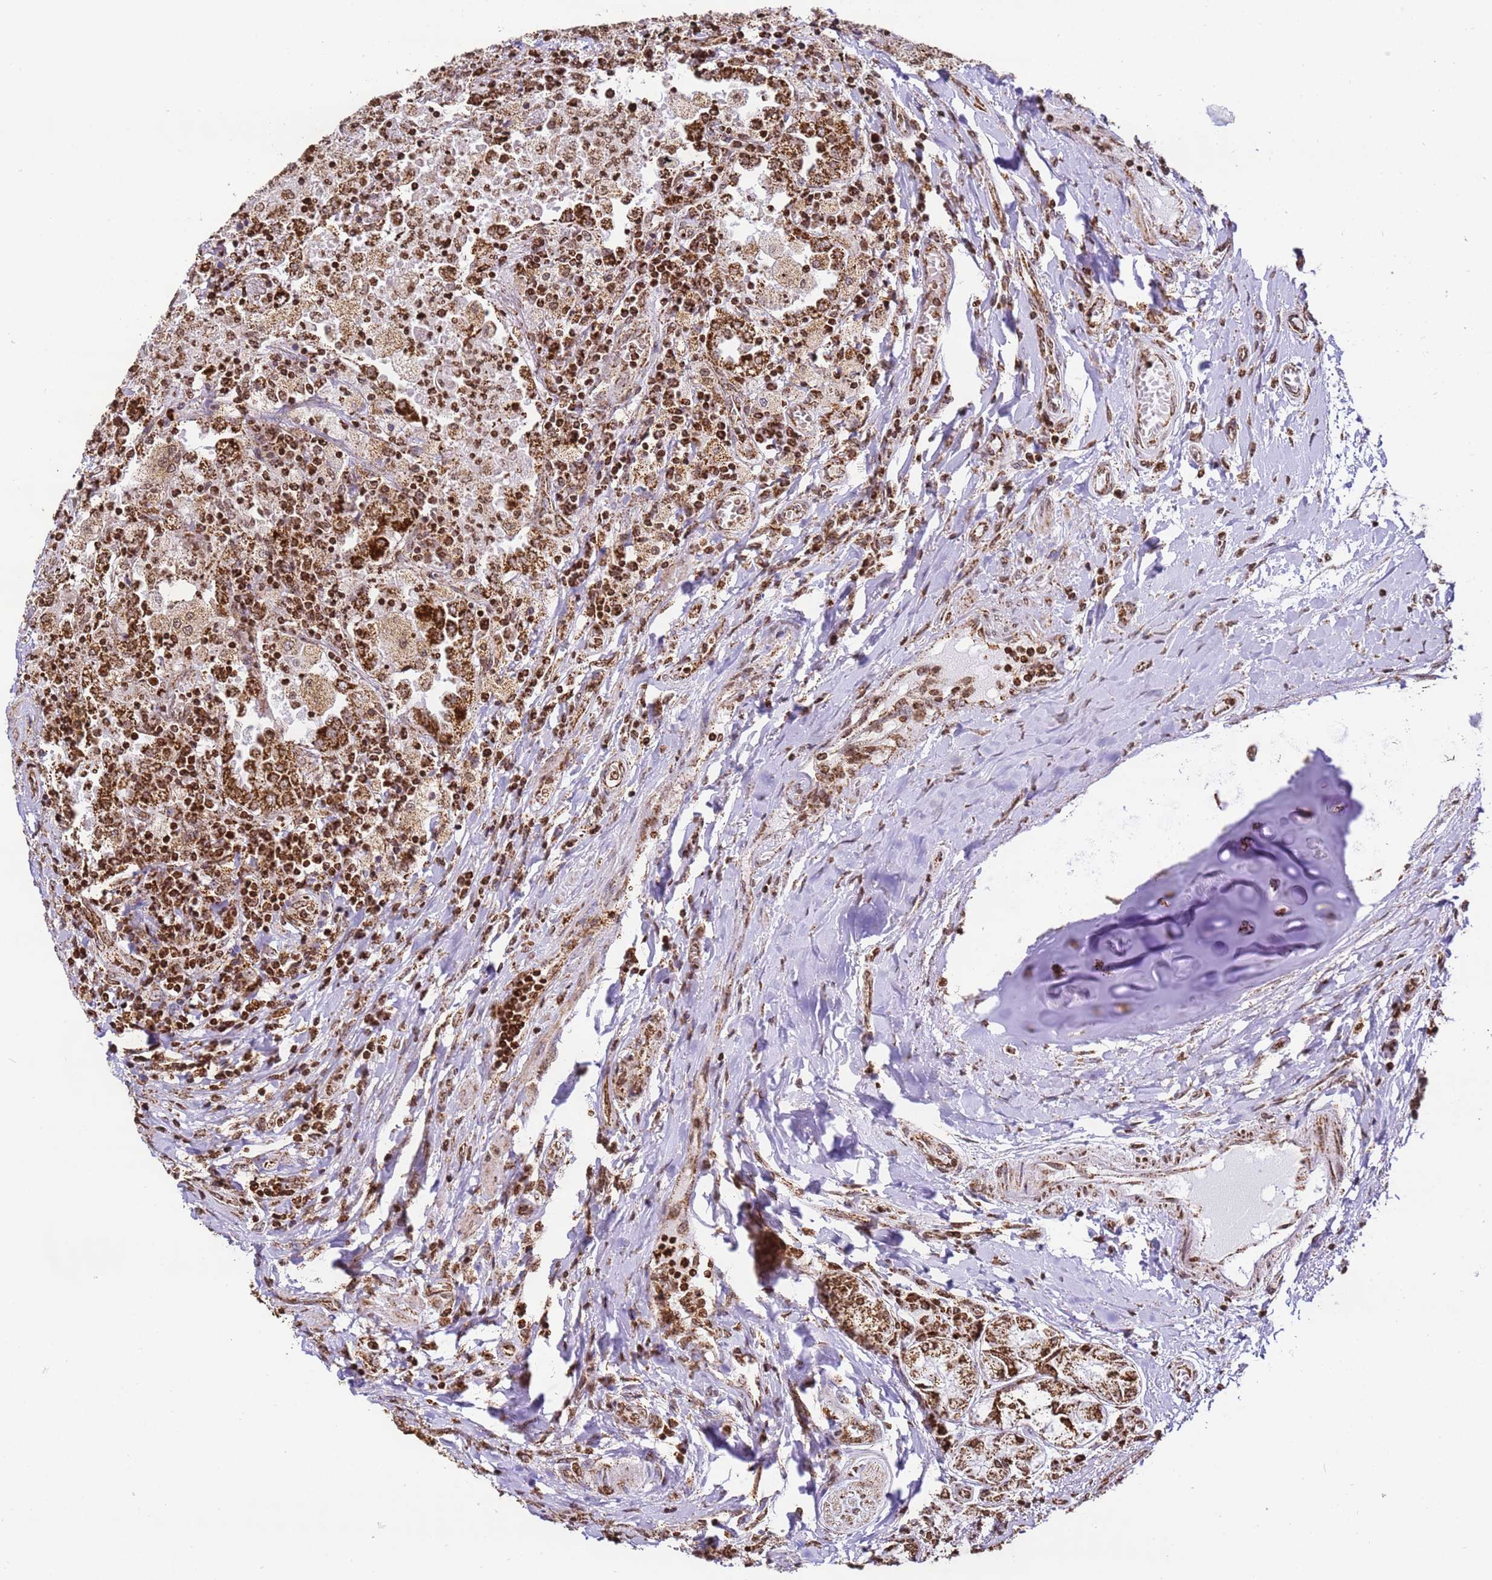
{"staining": {"intensity": "strong", "quantity": ">75%", "location": "cytoplasmic/membranous"}, "tissue": "lung", "cell_type": "Alveolar cells", "image_type": "normal", "snomed": [{"axis": "morphology", "description": "Normal tissue, NOS"}, {"axis": "topography", "description": "Bronchus"}, {"axis": "topography", "description": "Lung"}], "caption": "A photomicrograph of lung stained for a protein exhibits strong cytoplasmic/membranous brown staining in alveolar cells.", "gene": "HSPE1", "patient": {"sex": "female", "age": 49}}